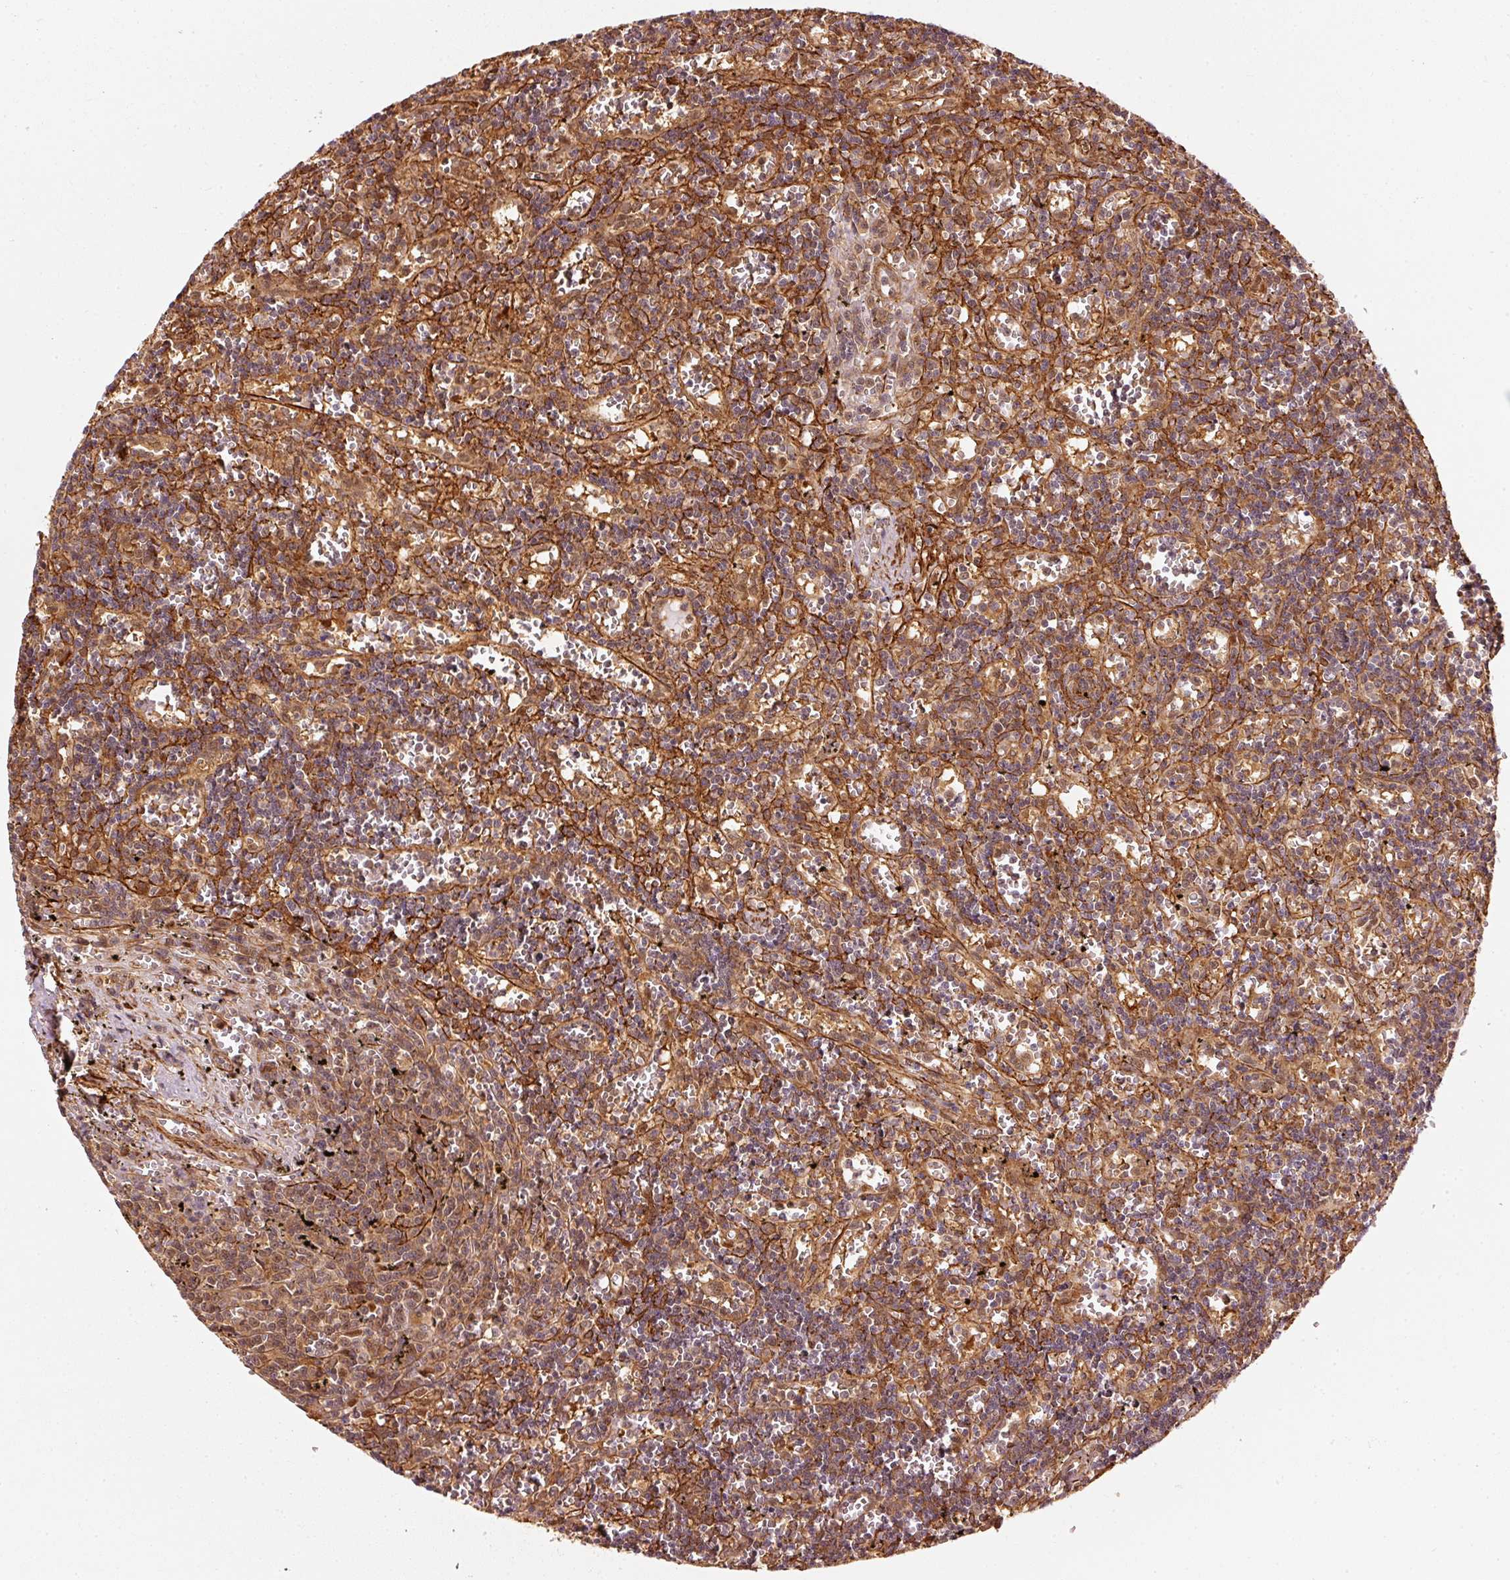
{"staining": {"intensity": "weak", "quantity": ">75%", "location": "cytoplasmic/membranous"}, "tissue": "lymphoma", "cell_type": "Tumor cells", "image_type": "cancer", "snomed": [{"axis": "morphology", "description": "Malignant lymphoma, non-Hodgkin's type, Low grade"}, {"axis": "topography", "description": "Spleen"}], "caption": "Immunohistochemical staining of human lymphoma displays weak cytoplasmic/membranous protein staining in approximately >75% of tumor cells.", "gene": "PSMD1", "patient": {"sex": "male", "age": 60}}